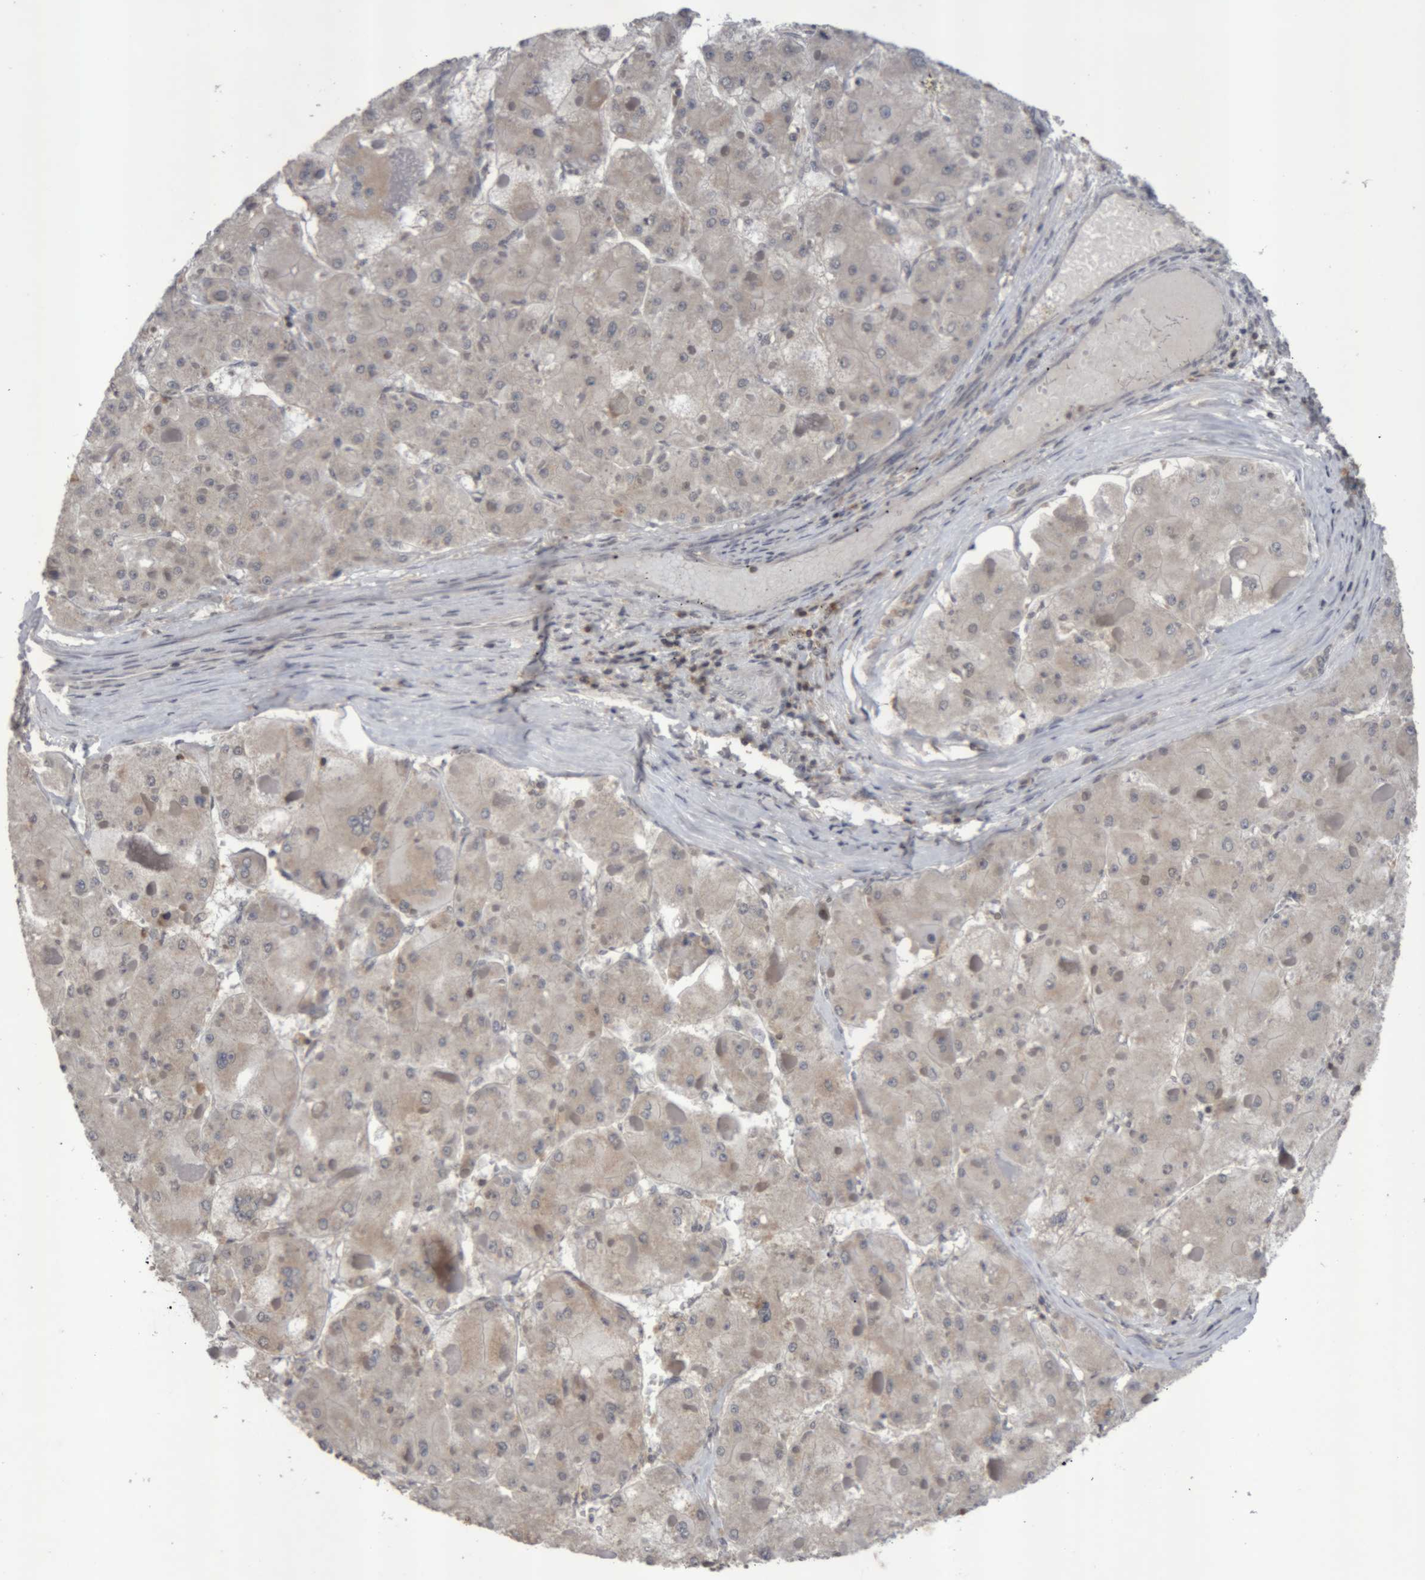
{"staining": {"intensity": "weak", "quantity": "<25%", "location": "cytoplasmic/membranous"}, "tissue": "liver cancer", "cell_type": "Tumor cells", "image_type": "cancer", "snomed": [{"axis": "morphology", "description": "Carcinoma, Hepatocellular, NOS"}, {"axis": "topography", "description": "Liver"}], "caption": "Tumor cells are negative for protein expression in human hepatocellular carcinoma (liver). (DAB (3,3'-diaminobenzidine) immunohistochemistry (IHC), high magnification).", "gene": "NFATC2", "patient": {"sex": "female", "age": 73}}